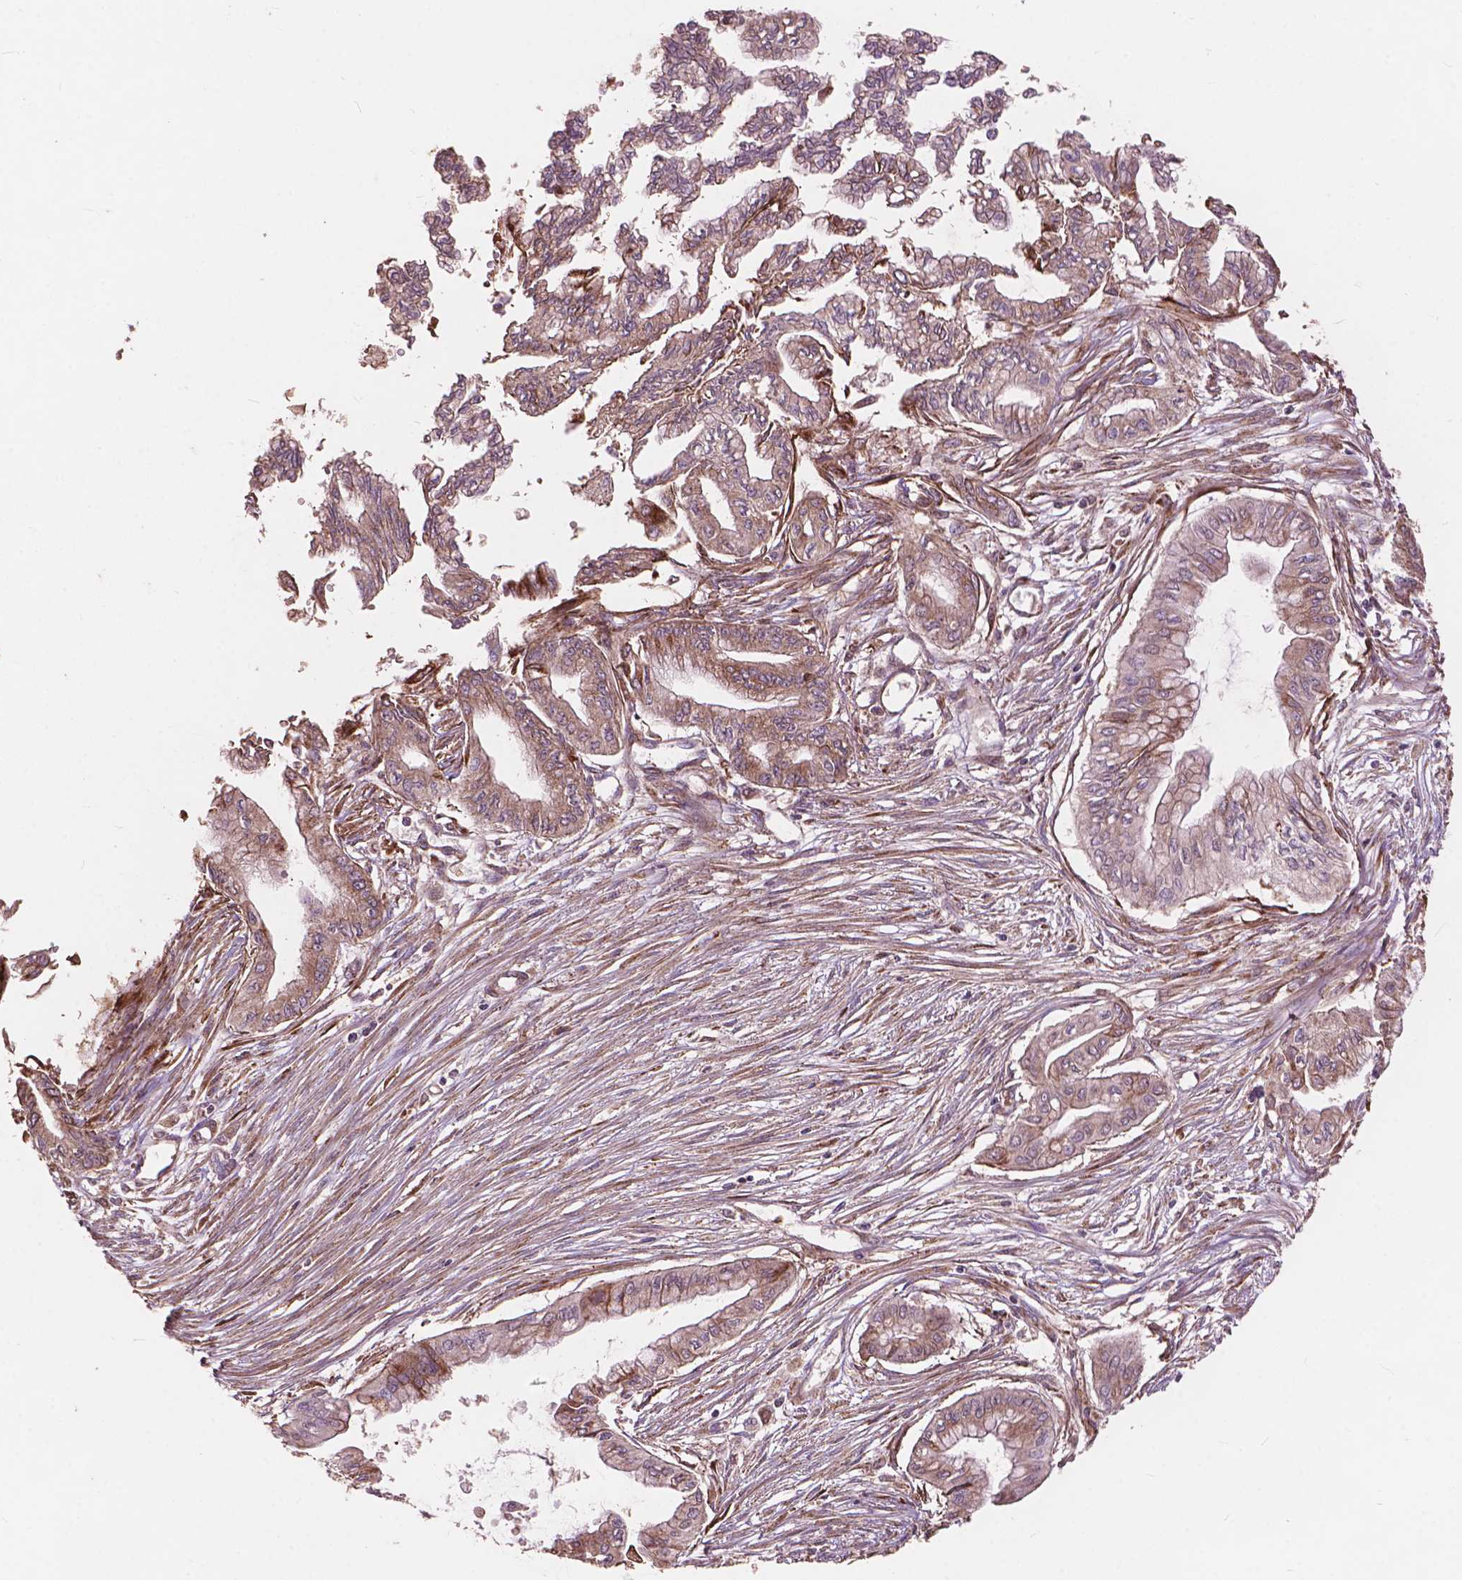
{"staining": {"intensity": "moderate", "quantity": "<25%", "location": "cytoplasmic/membranous"}, "tissue": "pancreatic cancer", "cell_type": "Tumor cells", "image_type": "cancer", "snomed": [{"axis": "morphology", "description": "Adenocarcinoma, NOS"}, {"axis": "topography", "description": "Pancreas"}], "caption": "Immunohistochemistry (IHC) photomicrograph of human pancreatic cancer stained for a protein (brown), which exhibits low levels of moderate cytoplasmic/membranous expression in about <25% of tumor cells.", "gene": "FNIP1", "patient": {"sex": "female", "age": 68}}